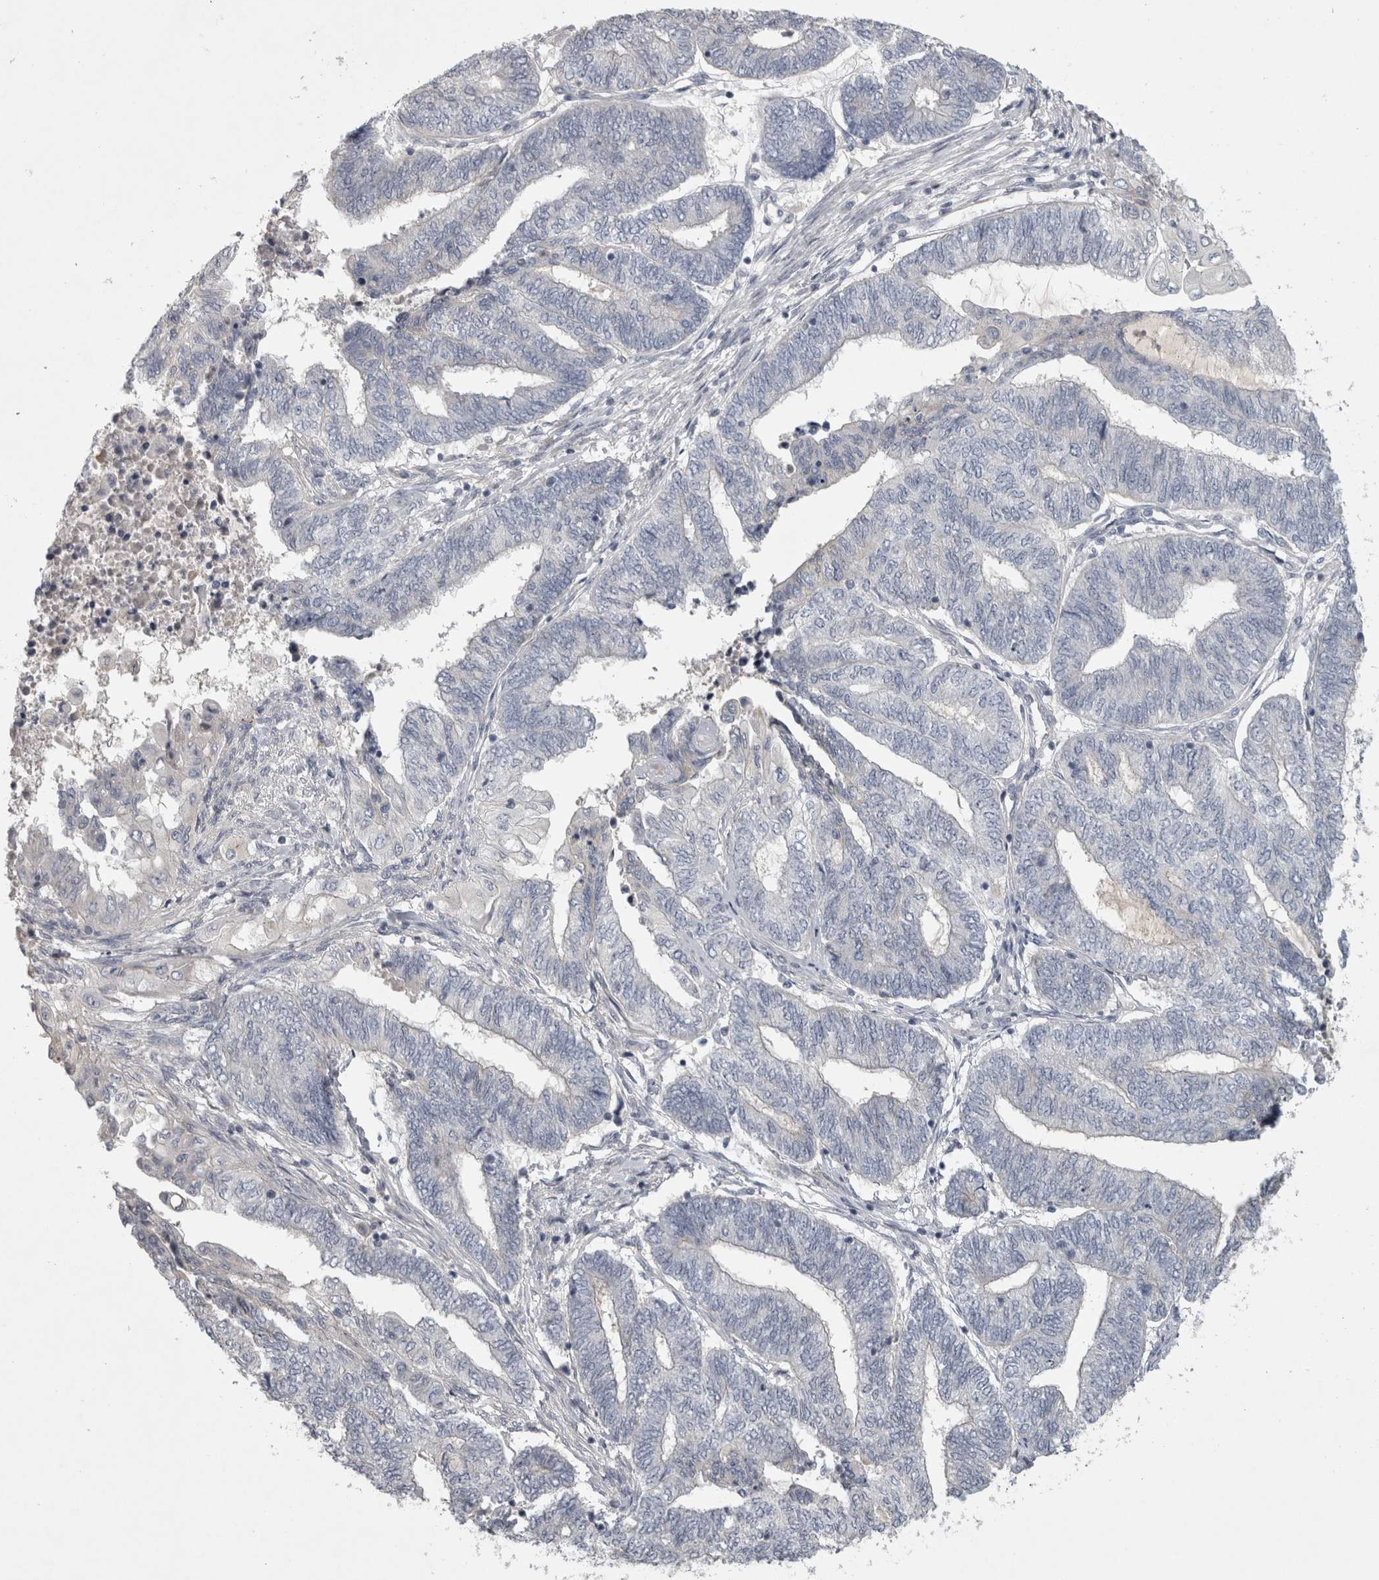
{"staining": {"intensity": "negative", "quantity": "none", "location": "none"}, "tissue": "endometrial cancer", "cell_type": "Tumor cells", "image_type": "cancer", "snomed": [{"axis": "morphology", "description": "Adenocarcinoma, NOS"}, {"axis": "topography", "description": "Uterus"}, {"axis": "topography", "description": "Endometrium"}], "caption": "Tumor cells are negative for brown protein staining in adenocarcinoma (endometrial).", "gene": "ENPP7", "patient": {"sex": "female", "age": 70}}